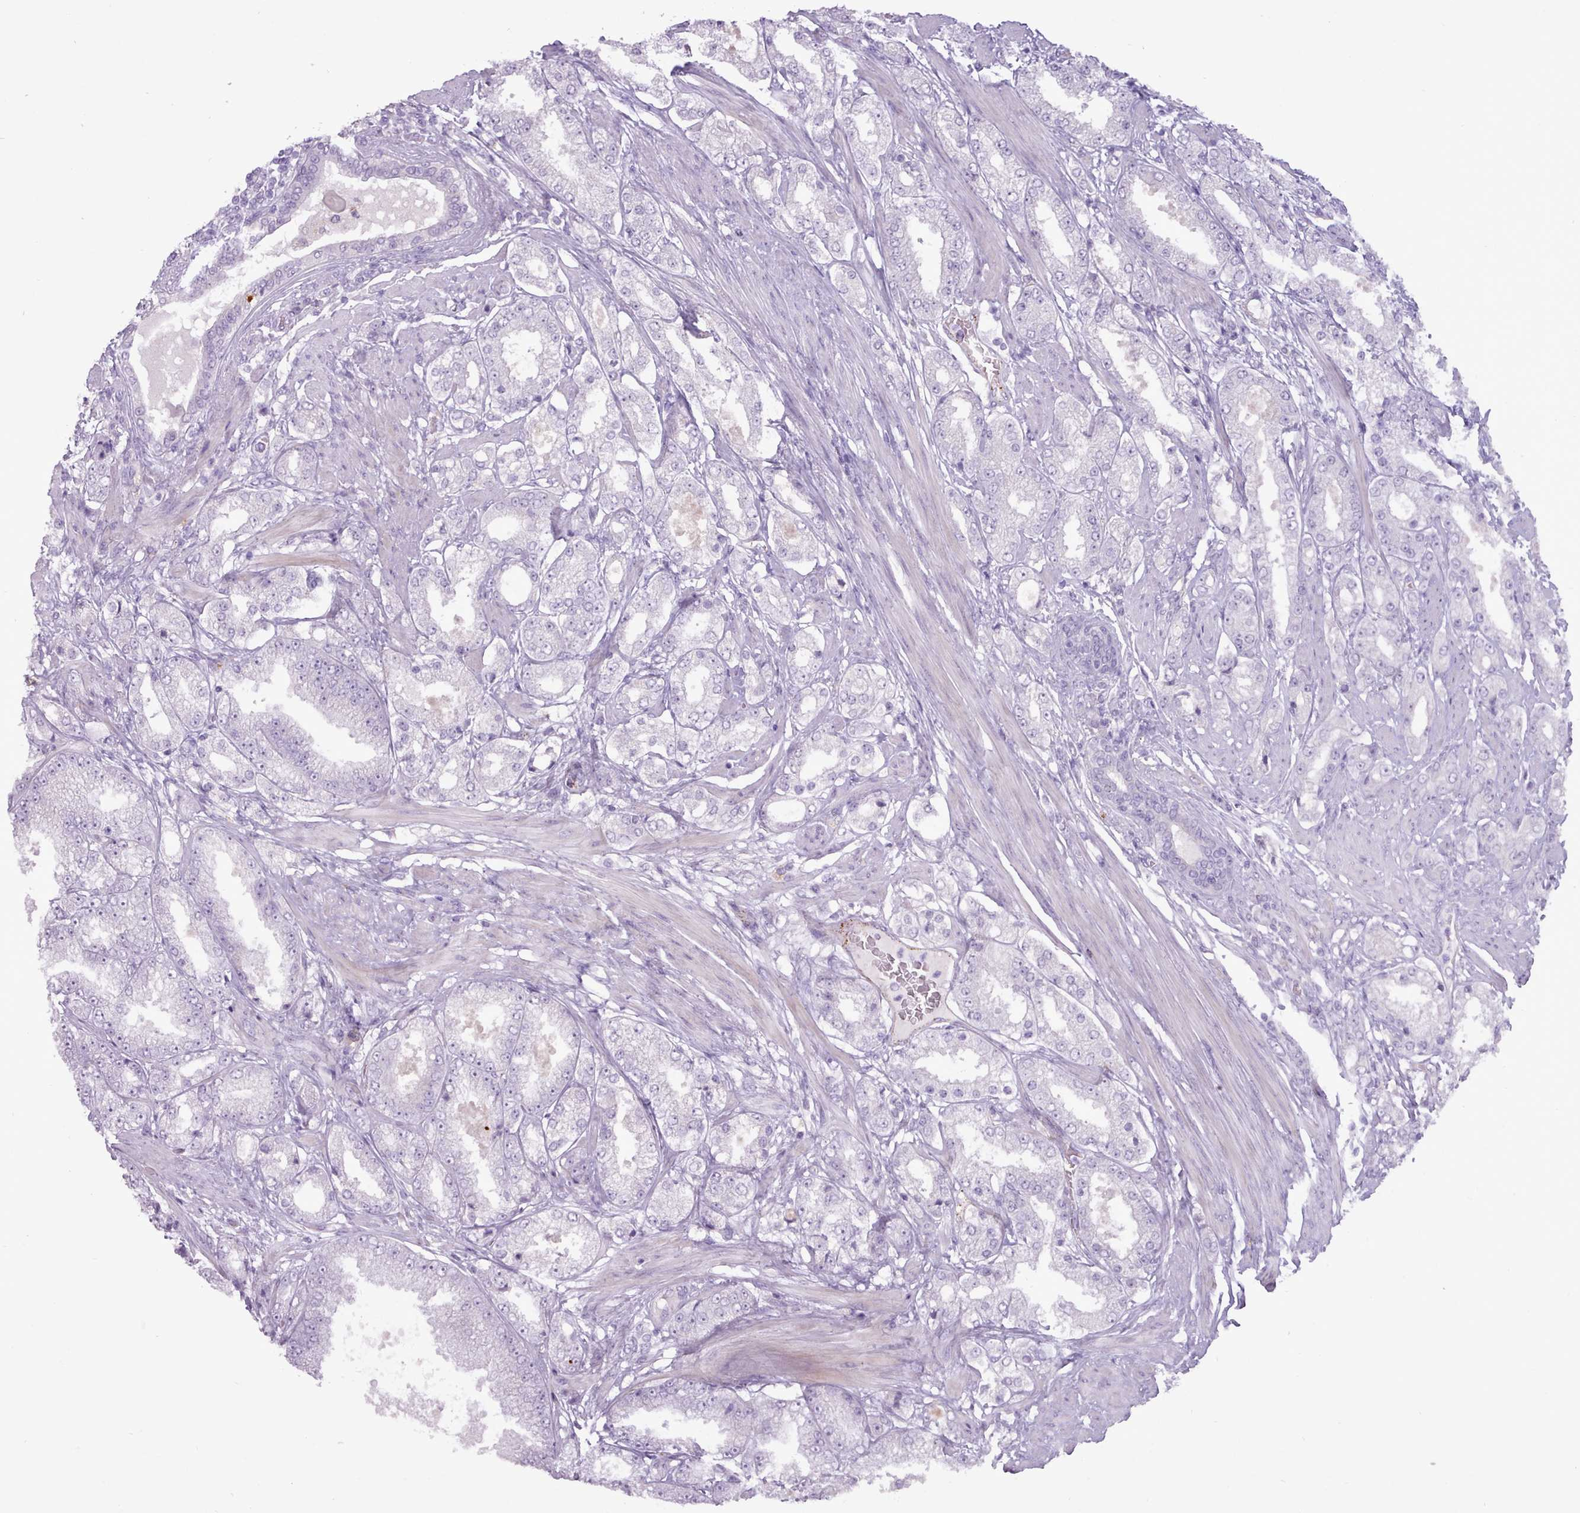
{"staining": {"intensity": "negative", "quantity": "none", "location": "none"}, "tissue": "prostate cancer", "cell_type": "Tumor cells", "image_type": "cancer", "snomed": [{"axis": "morphology", "description": "Adenocarcinoma, High grade"}, {"axis": "topography", "description": "Prostate"}], "caption": "IHC micrograph of neoplastic tissue: human prostate cancer (adenocarcinoma (high-grade)) stained with DAB (3,3'-diaminobenzidine) reveals no significant protein positivity in tumor cells.", "gene": "ATRAID", "patient": {"sex": "male", "age": 68}}